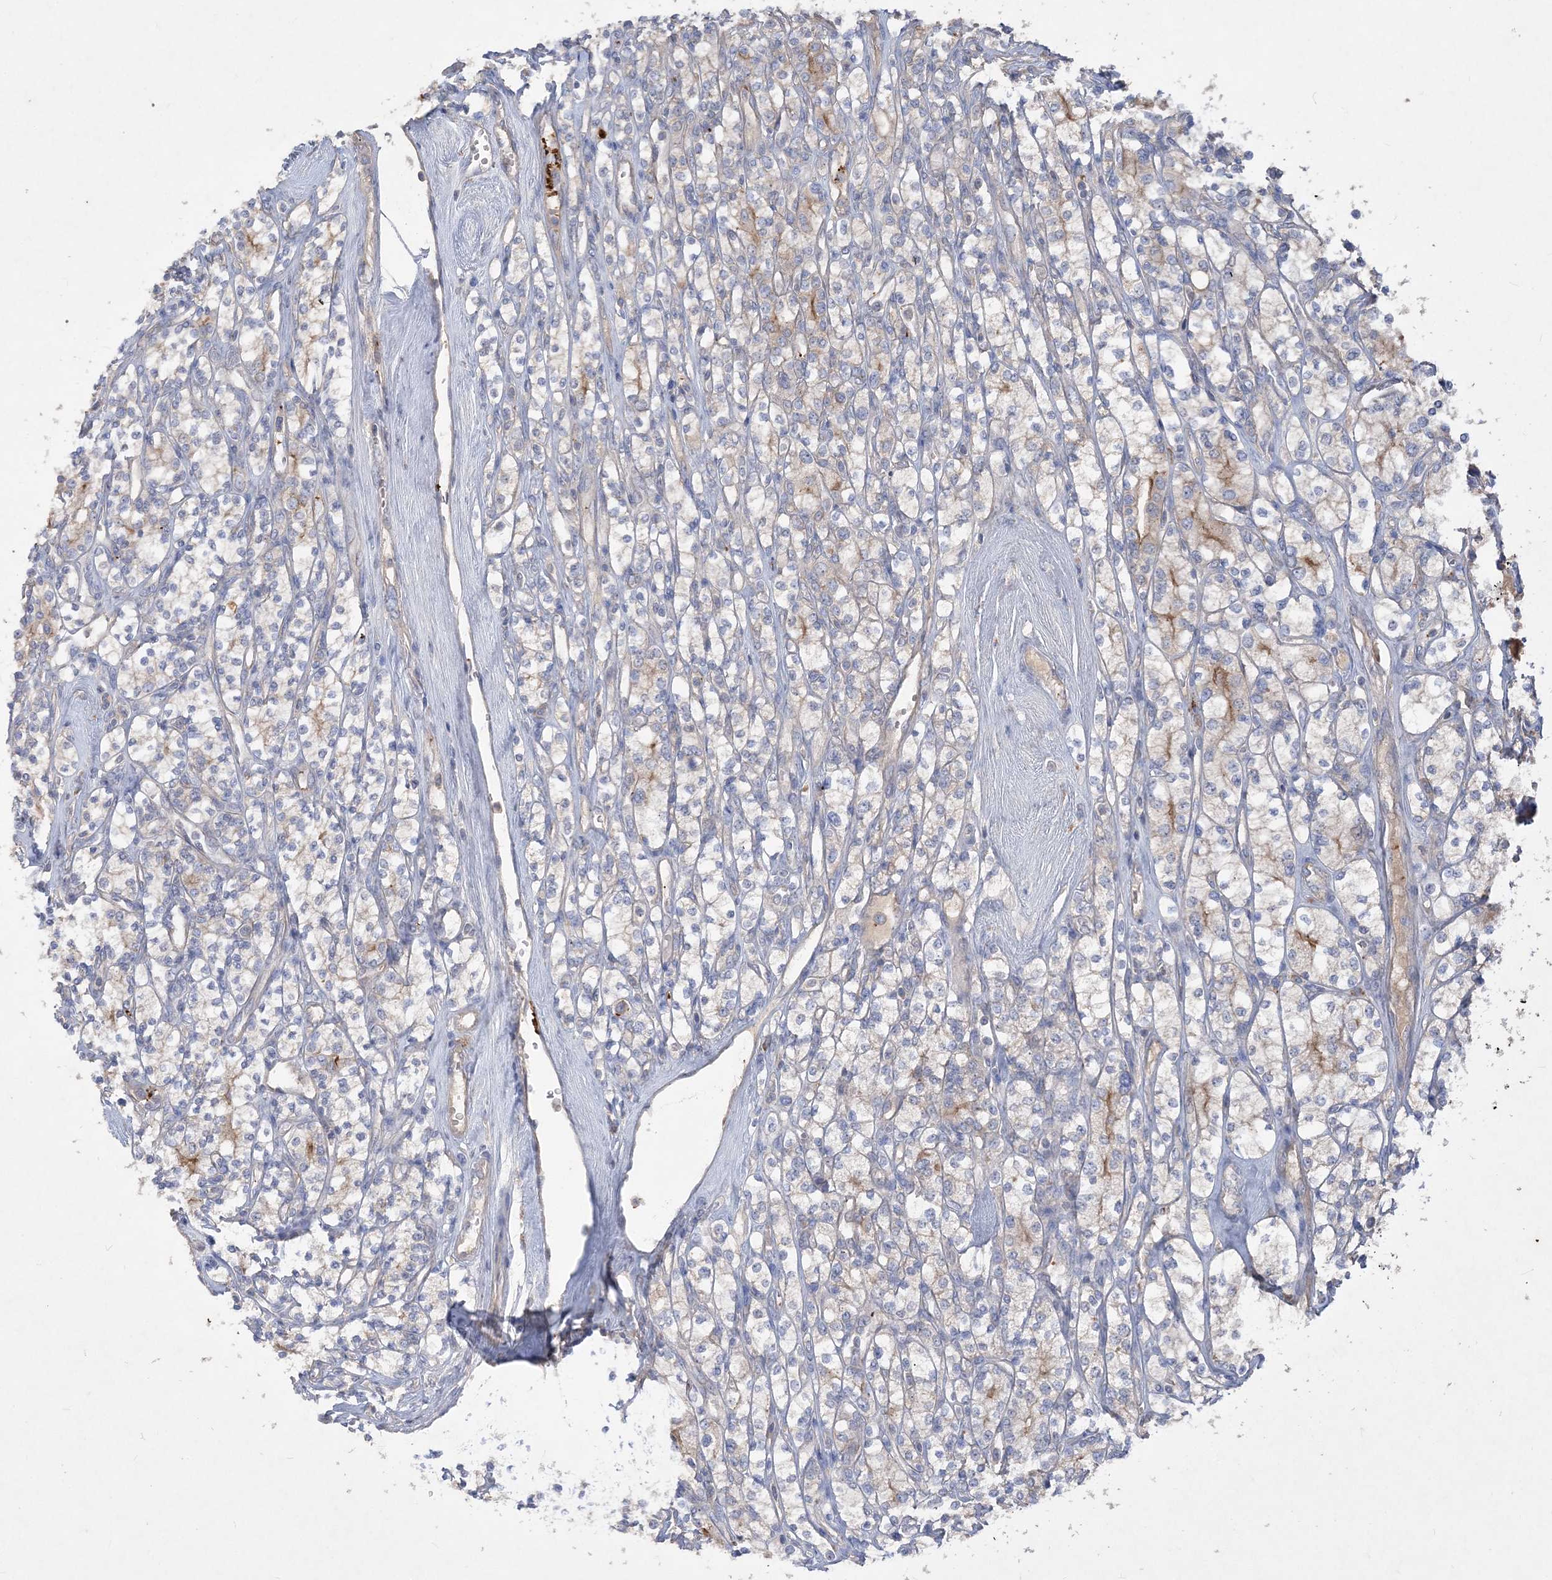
{"staining": {"intensity": "negative", "quantity": "none", "location": "none"}, "tissue": "renal cancer", "cell_type": "Tumor cells", "image_type": "cancer", "snomed": [{"axis": "morphology", "description": "Adenocarcinoma, NOS"}, {"axis": "topography", "description": "Kidney"}], "caption": "Immunohistochemical staining of human renal cancer reveals no significant expression in tumor cells.", "gene": "ADCK2", "patient": {"sex": "male", "age": 77}}